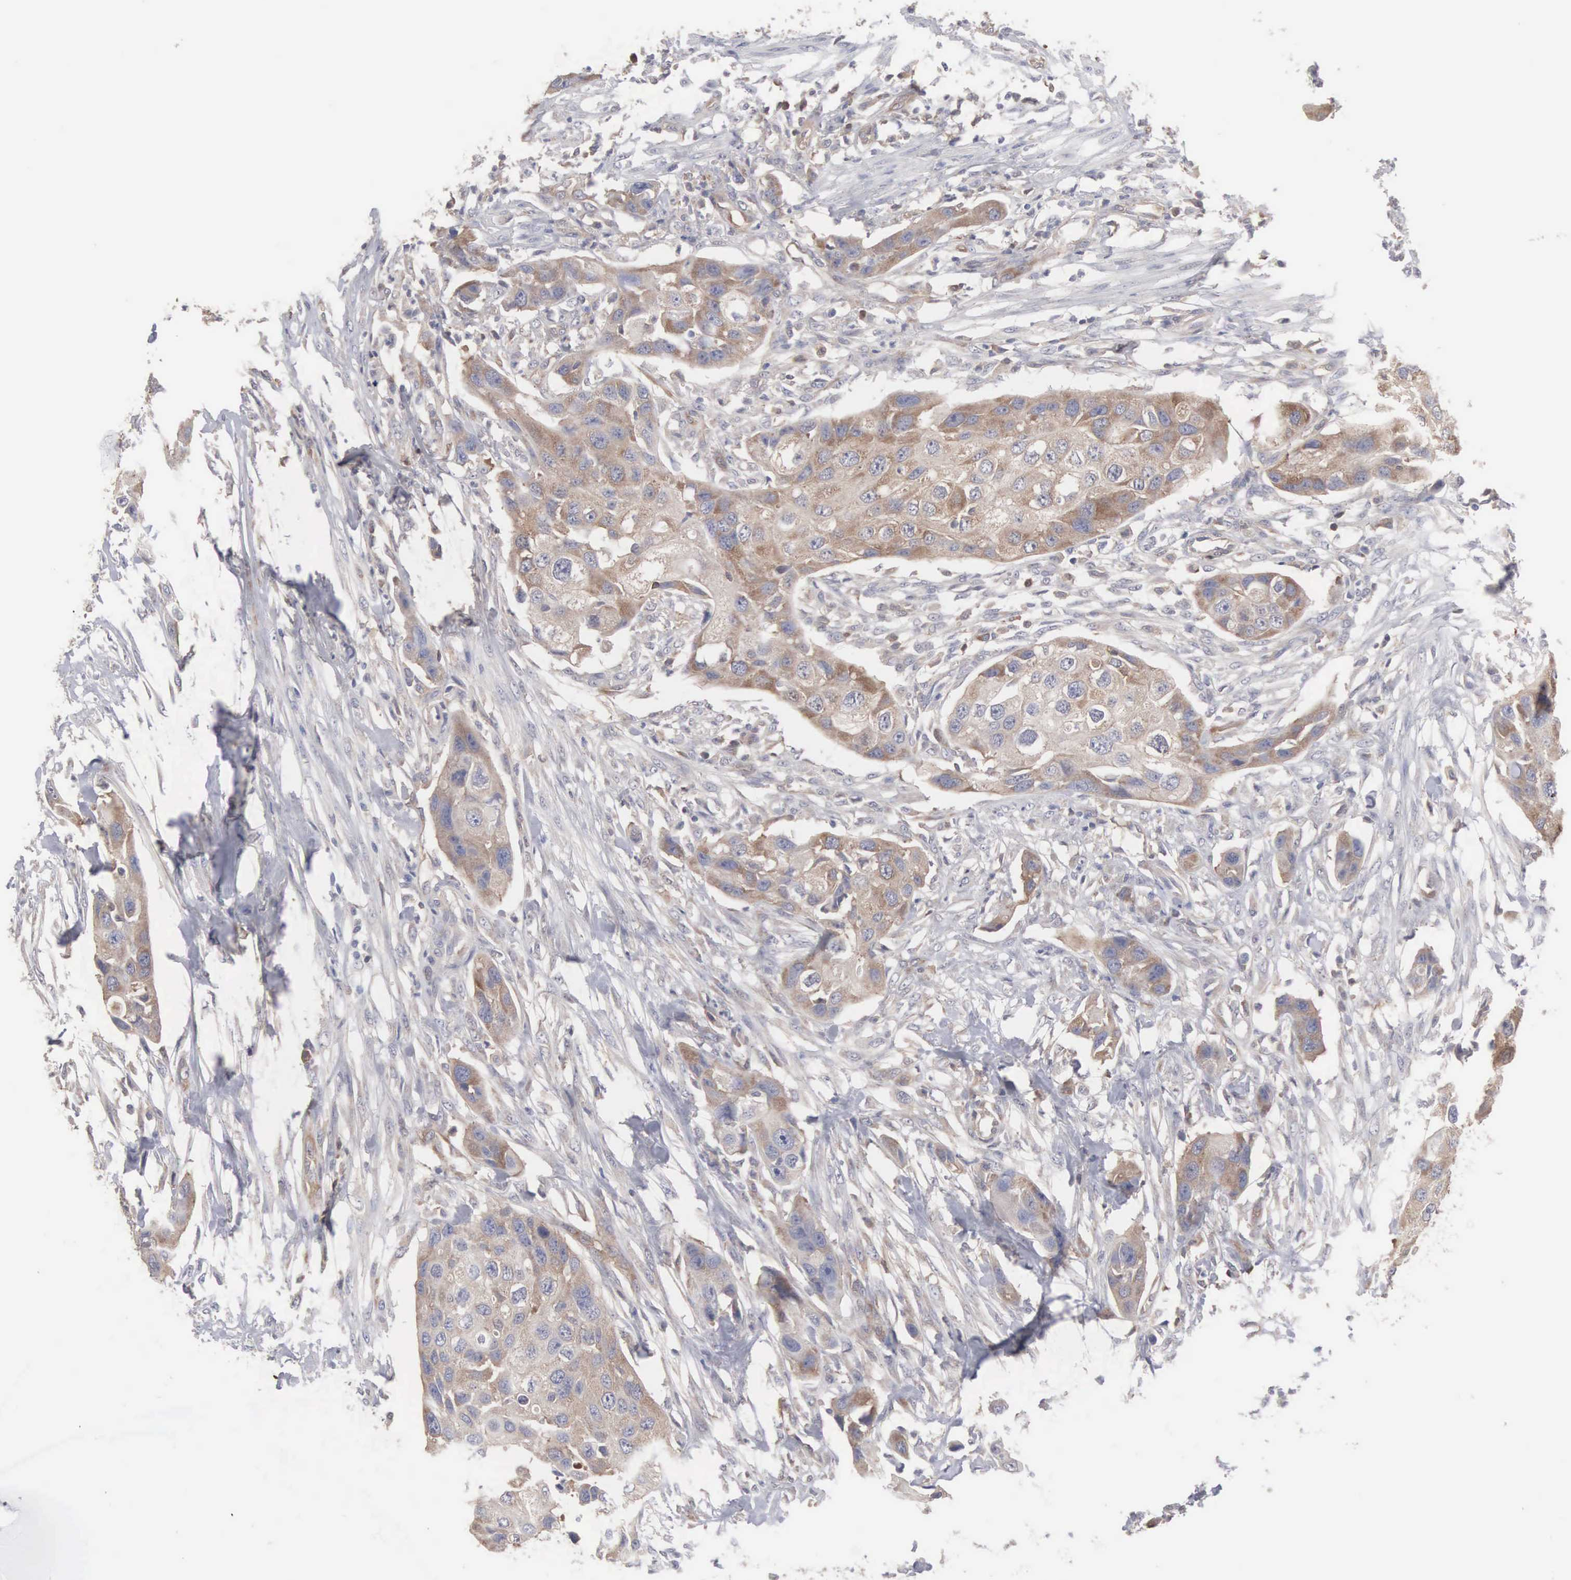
{"staining": {"intensity": "weak", "quantity": ">75%", "location": "cytoplasmic/membranous"}, "tissue": "urothelial cancer", "cell_type": "Tumor cells", "image_type": "cancer", "snomed": [{"axis": "morphology", "description": "Urothelial carcinoma, High grade"}, {"axis": "topography", "description": "Urinary bladder"}], "caption": "Protein expression analysis of urothelial cancer exhibits weak cytoplasmic/membranous staining in about >75% of tumor cells.", "gene": "MTHFD1", "patient": {"sex": "male", "age": 55}}